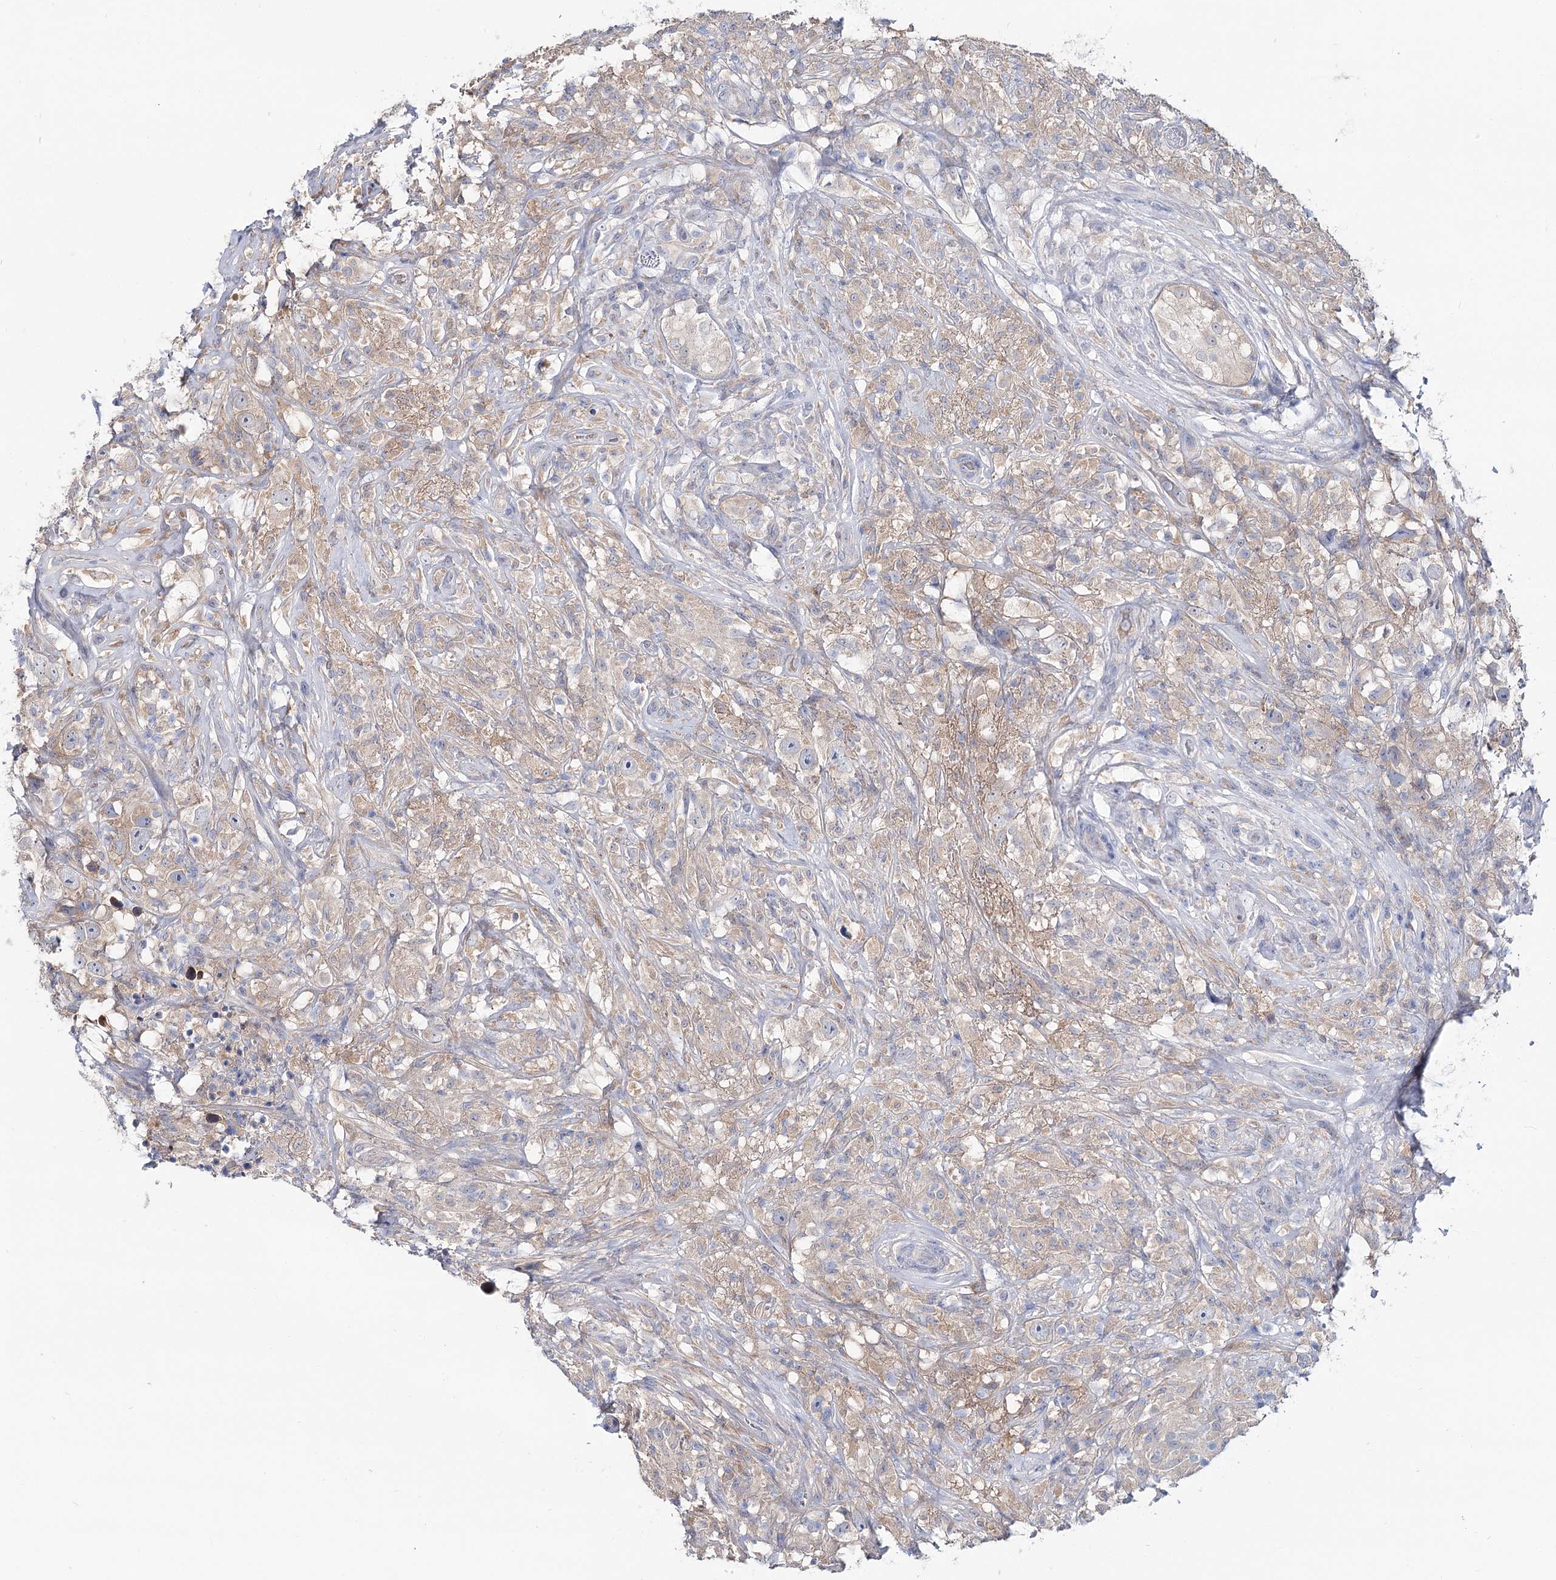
{"staining": {"intensity": "negative", "quantity": "none", "location": "none"}, "tissue": "testis cancer", "cell_type": "Tumor cells", "image_type": "cancer", "snomed": [{"axis": "morphology", "description": "Seminoma, NOS"}, {"axis": "topography", "description": "Testis"}], "caption": "Testis seminoma was stained to show a protein in brown. There is no significant expression in tumor cells.", "gene": "UGP2", "patient": {"sex": "male", "age": 49}}